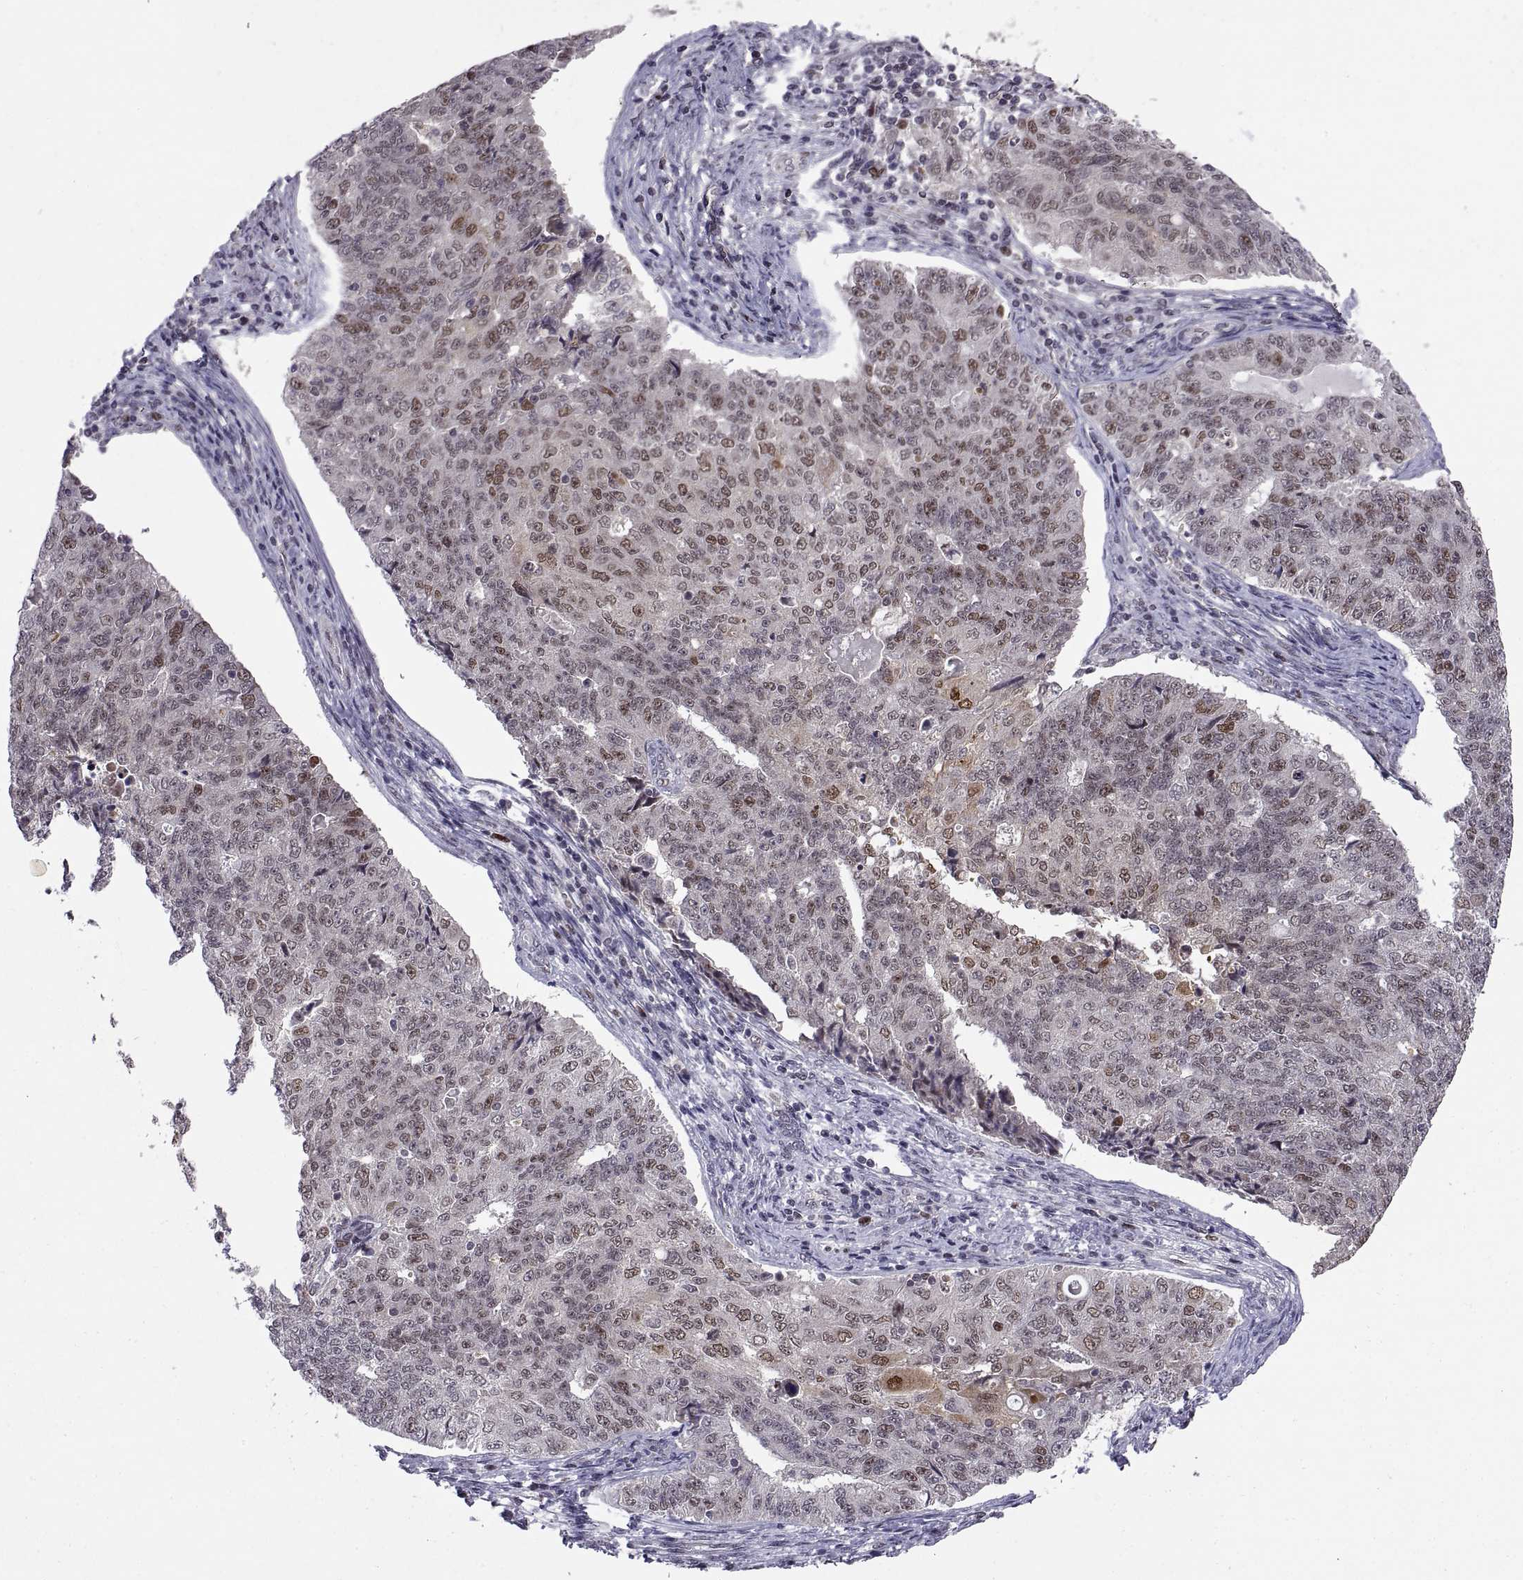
{"staining": {"intensity": "moderate", "quantity": "<25%", "location": "nuclear"}, "tissue": "endometrial cancer", "cell_type": "Tumor cells", "image_type": "cancer", "snomed": [{"axis": "morphology", "description": "Adenocarcinoma, NOS"}, {"axis": "topography", "description": "Endometrium"}], "caption": "Approximately <25% of tumor cells in endometrial cancer (adenocarcinoma) demonstrate moderate nuclear protein staining as visualized by brown immunohistochemical staining.", "gene": "CHFR", "patient": {"sex": "female", "age": 43}}